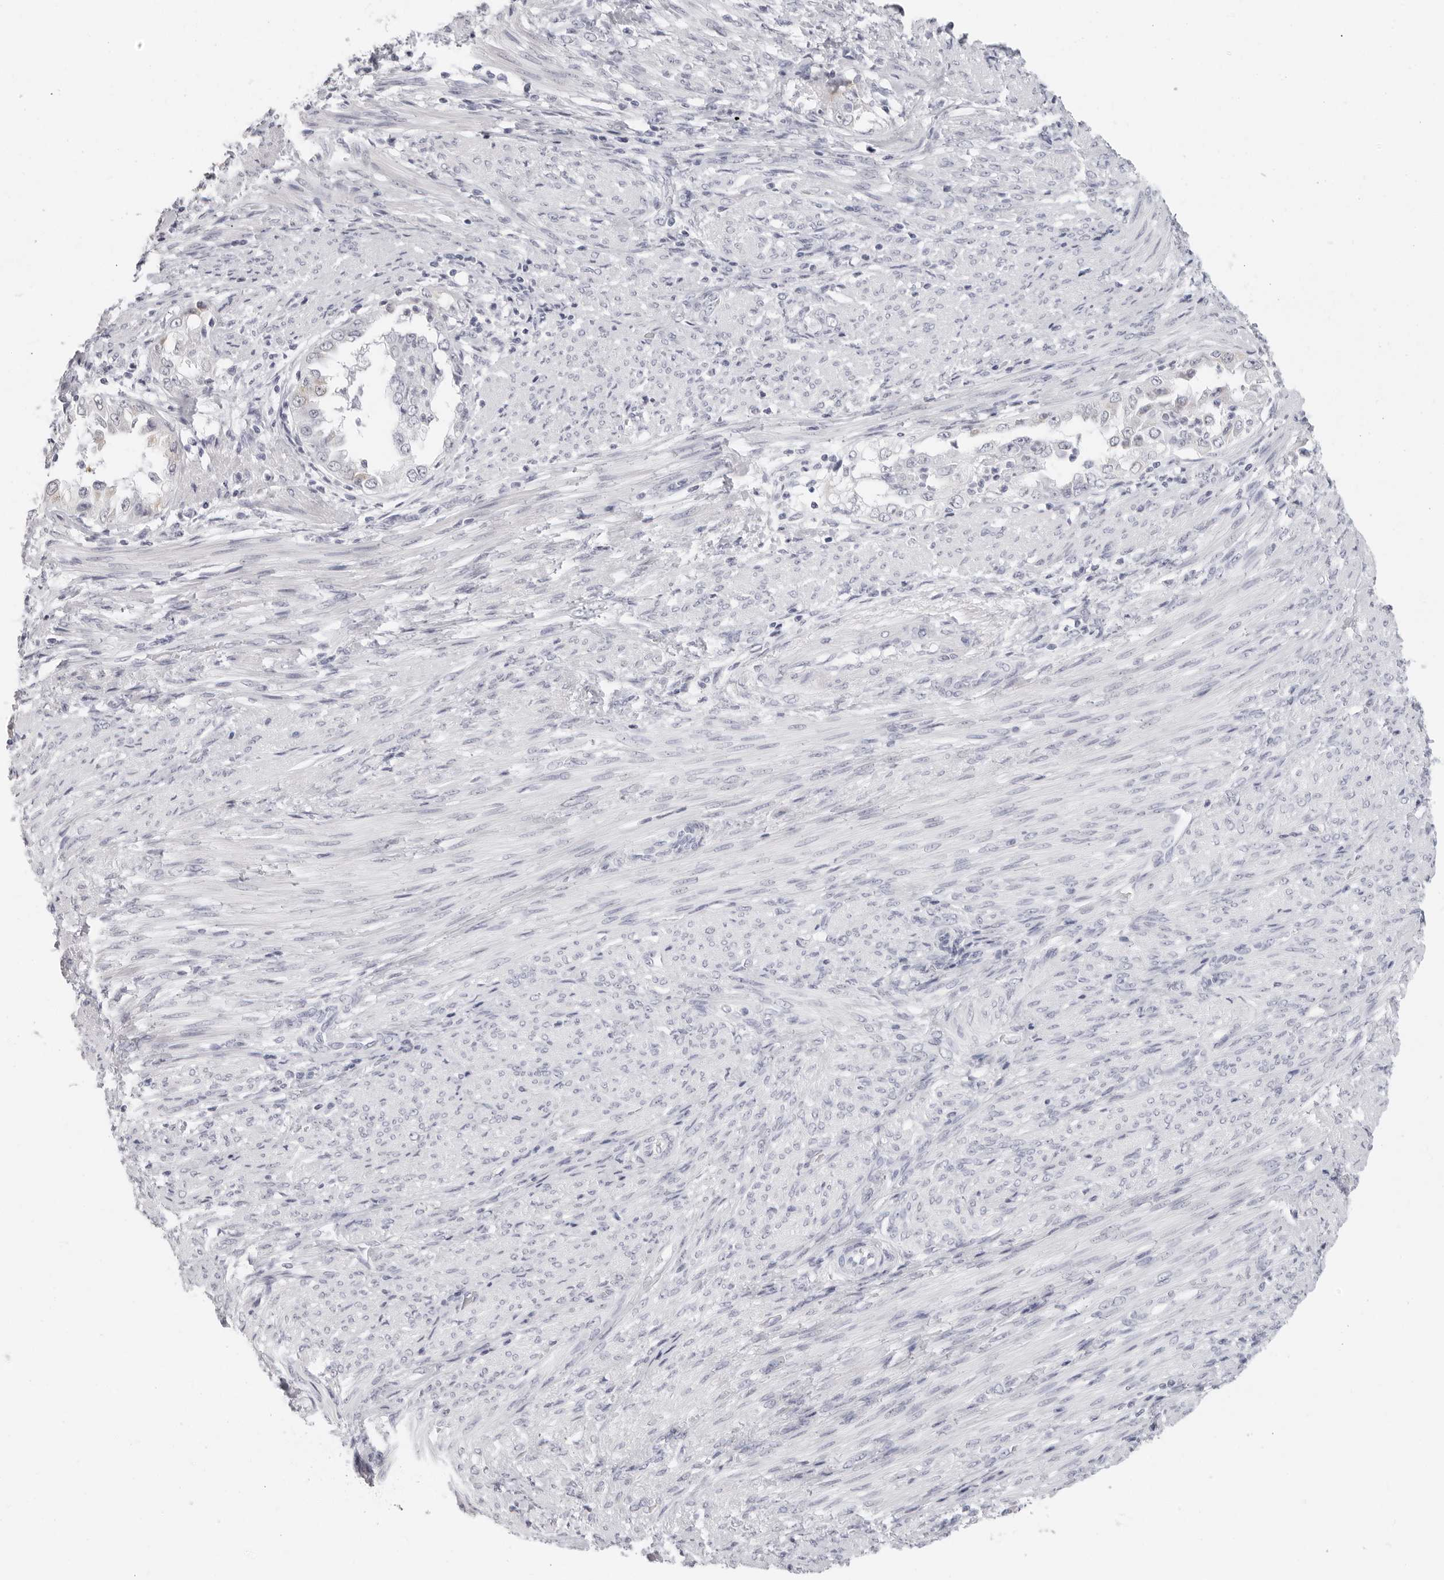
{"staining": {"intensity": "negative", "quantity": "none", "location": "none"}, "tissue": "endometrial cancer", "cell_type": "Tumor cells", "image_type": "cancer", "snomed": [{"axis": "morphology", "description": "Adenocarcinoma, NOS"}, {"axis": "topography", "description": "Endometrium"}], "caption": "Photomicrograph shows no protein positivity in tumor cells of endometrial adenocarcinoma tissue.", "gene": "AGMAT", "patient": {"sex": "female", "age": 85}}